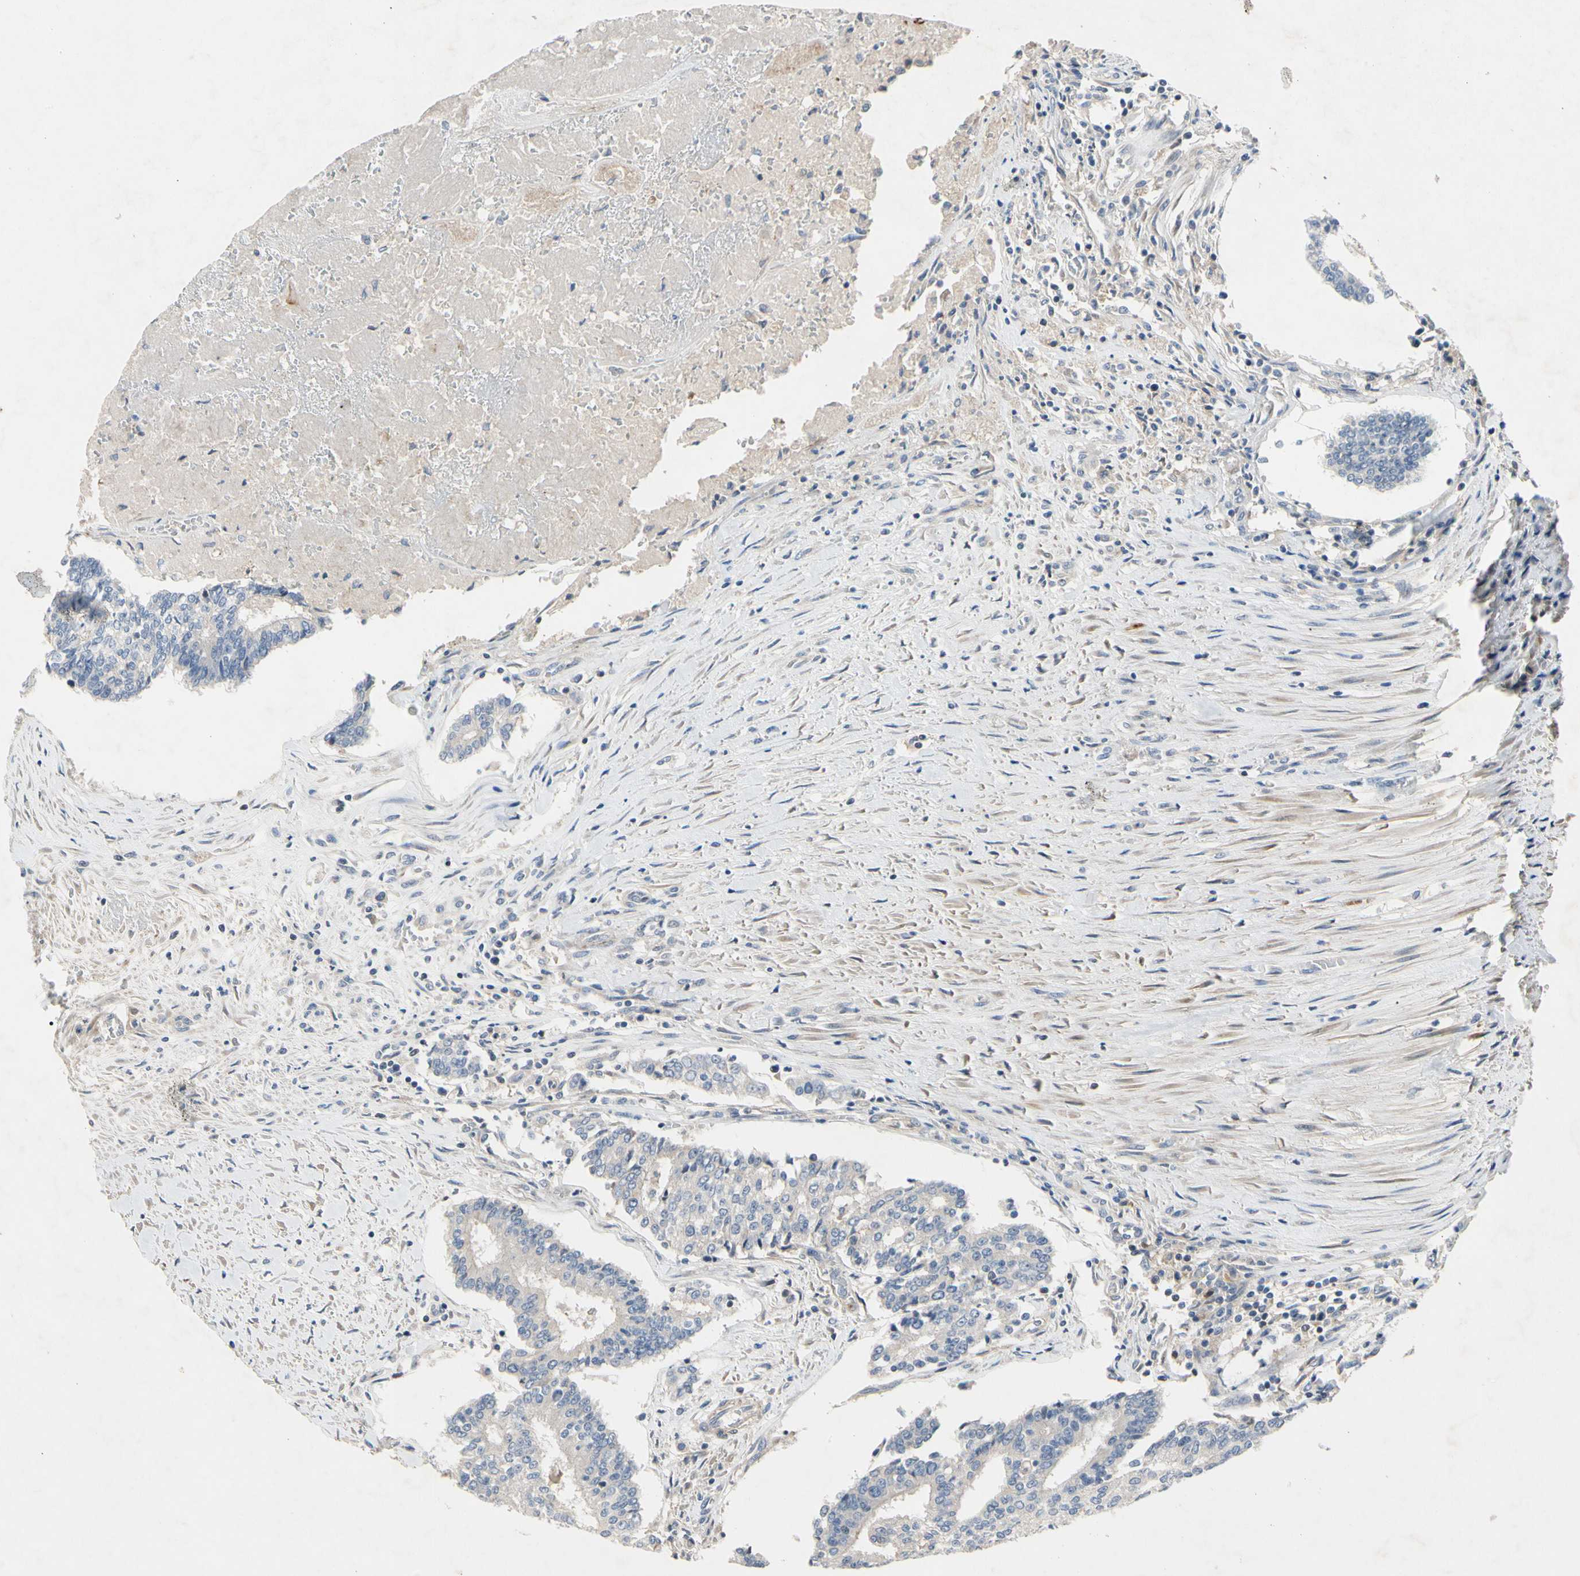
{"staining": {"intensity": "negative", "quantity": "none", "location": "none"}, "tissue": "prostate cancer", "cell_type": "Tumor cells", "image_type": "cancer", "snomed": [{"axis": "morphology", "description": "Adenocarcinoma, High grade"}, {"axis": "topography", "description": "Prostate"}], "caption": "There is no significant staining in tumor cells of prostate cancer (high-grade adenocarcinoma).", "gene": "GAS6", "patient": {"sex": "male", "age": 55}}